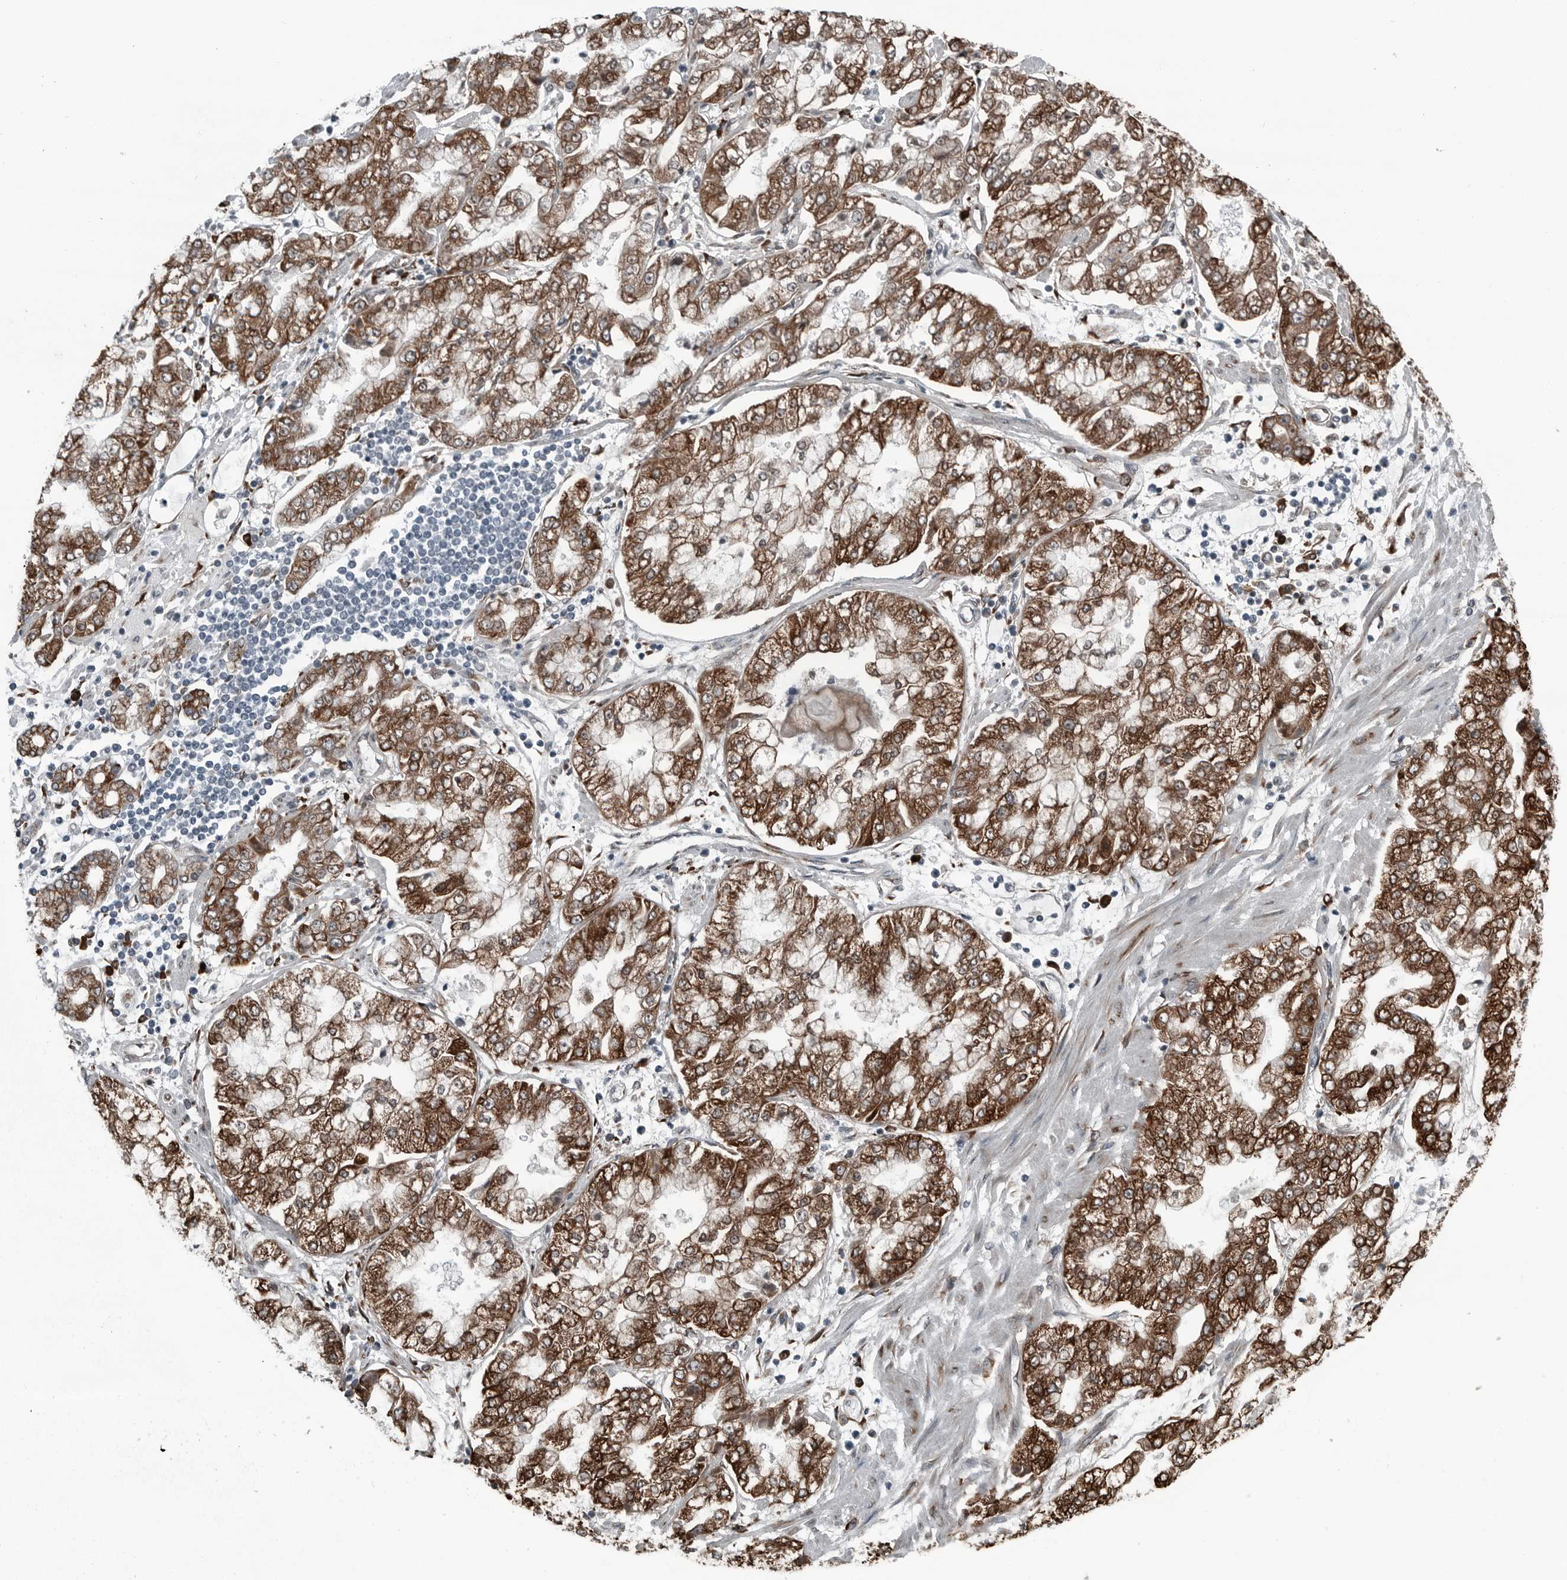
{"staining": {"intensity": "strong", "quantity": ">75%", "location": "cytoplasmic/membranous"}, "tissue": "stomach cancer", "cell_type": "Tumor cells", "image_type": "cancer", "snomed": [{"axis": "morphology", "description": "Adenocarcinoma, NOS"}, {"axis": "topography", "description": "Stomach"}], "caption": "A photomicrograph of human stomach cancer (adenocarcinoma) stained for a protein reveals strong cytoplasmic/membranous brown staining in tumor cells.", "gene": "CEP85", "patient": {"sex": "male", "age": 76}}